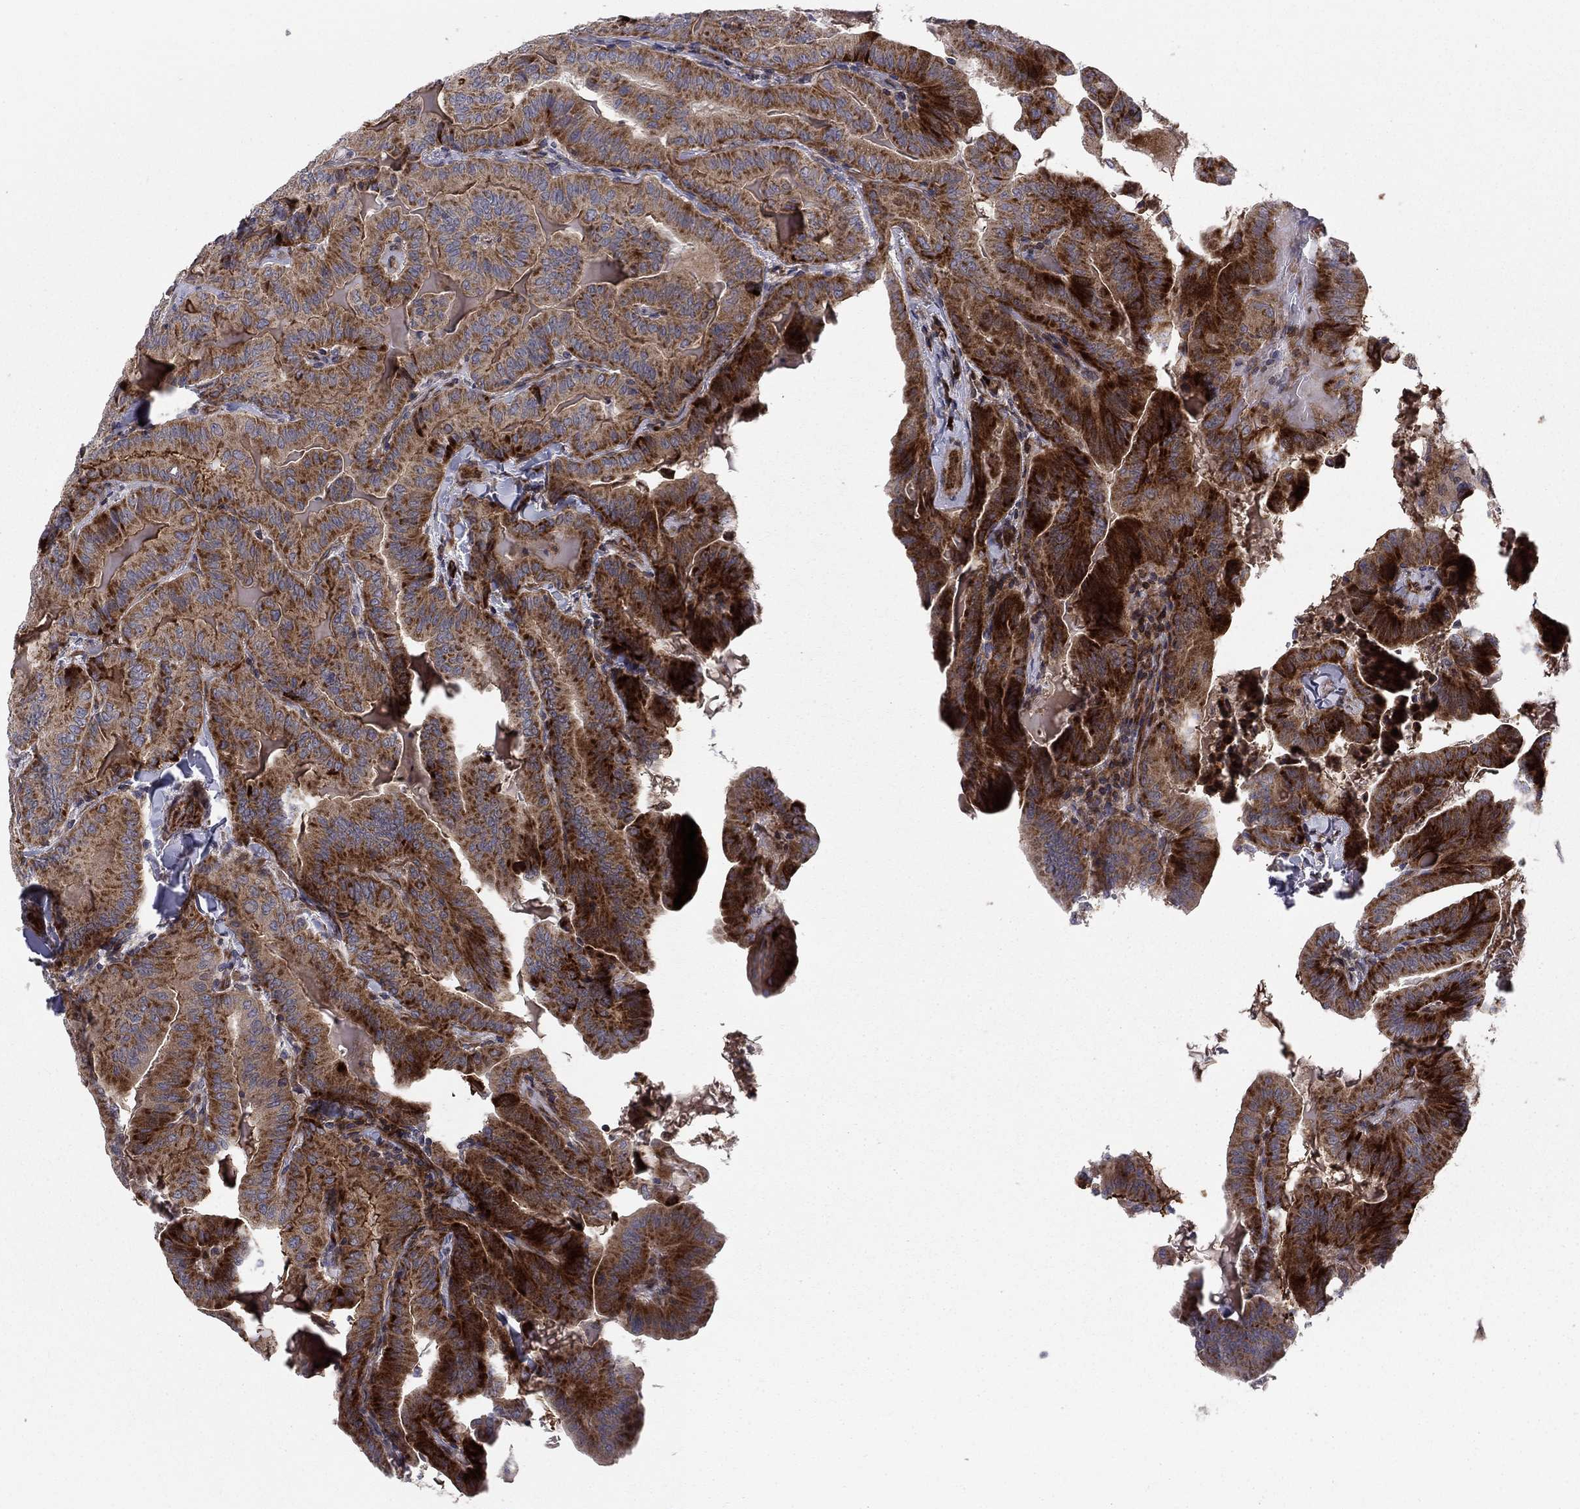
{"staining": {"intensity": "strong", "quantity": "25%-75%", "location": "cytoplasmic/membranous"}, "tissue": "thyroid cancer", "cell_type": "Tumor cells", "image_type": "cancer", "snomed": [{"axis": "morphology", "description": "Papillary adenocarcinoma, NOS"}, {"axis": "topography", "description": "Thyroid gland"}], "caption": "Papillary adenocarcinoma (thyroid) was stained to show a protein in brown. There is high levels of strong cytoplasmic/membranous staining in about 25%-75% of tumor cells.", "gene": "MIOS", "patient": {"sex": "female", "age": 68}}